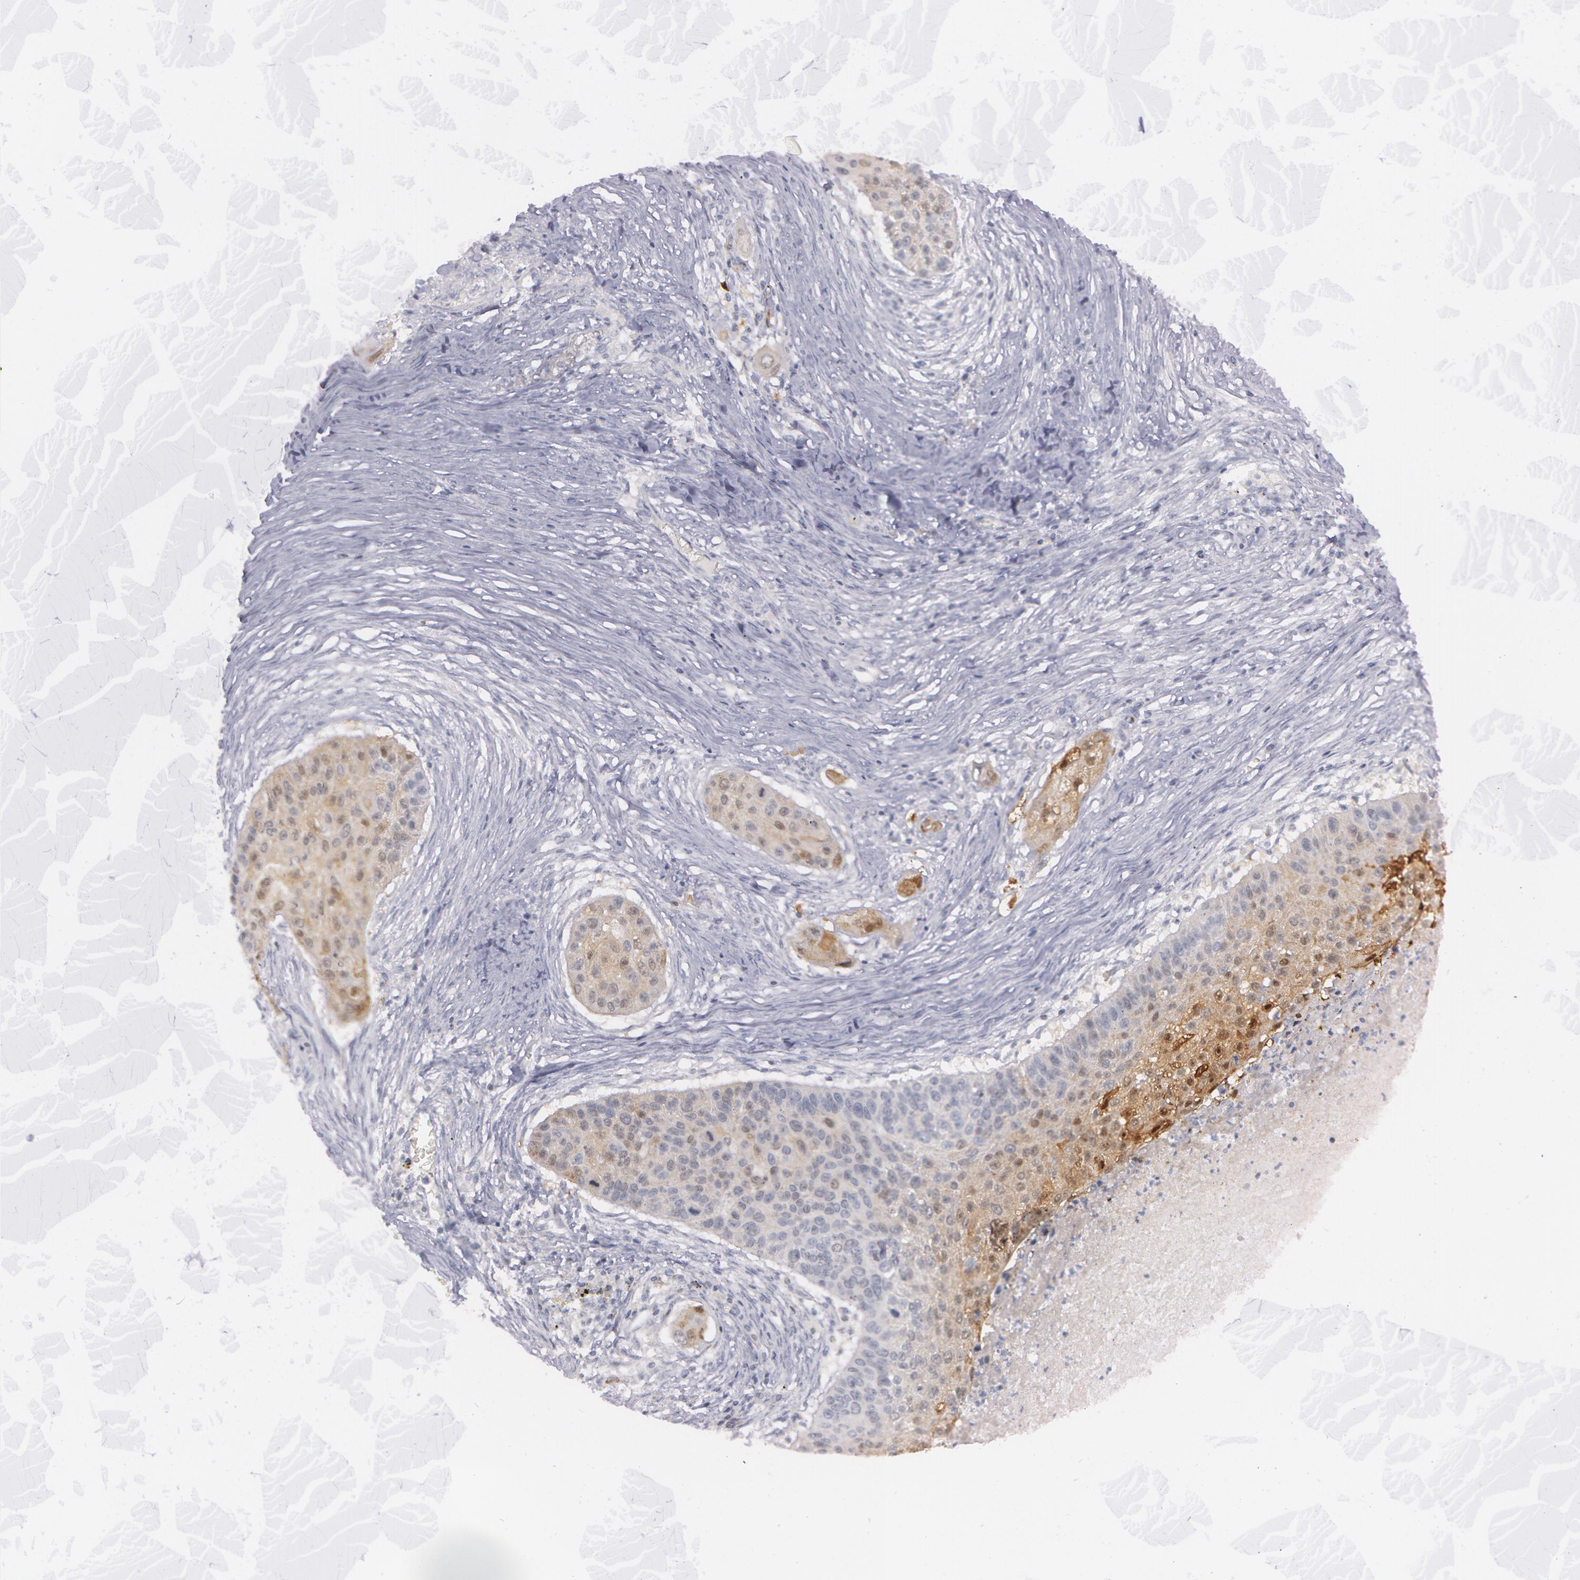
{"staining": {"intensity": "weak", "quantity": "<25%", "location": "nuclear"}, "tissue": "lung cancer", "cell_type": "Tumor cells", "image_type": "cancer", "snomed": [{"axis": "morphology", "description": "Squamous cell carcinoma, NOS"}, {"axis": "topography", "description": "Lung"}], "caption": "This is a photomicrograph of IHC staining of lung squamous cell carcinoma, which shows no staining in tumor cells.", "gene": "IL1RN", "patient": {"sex": "male", "age": 71}}